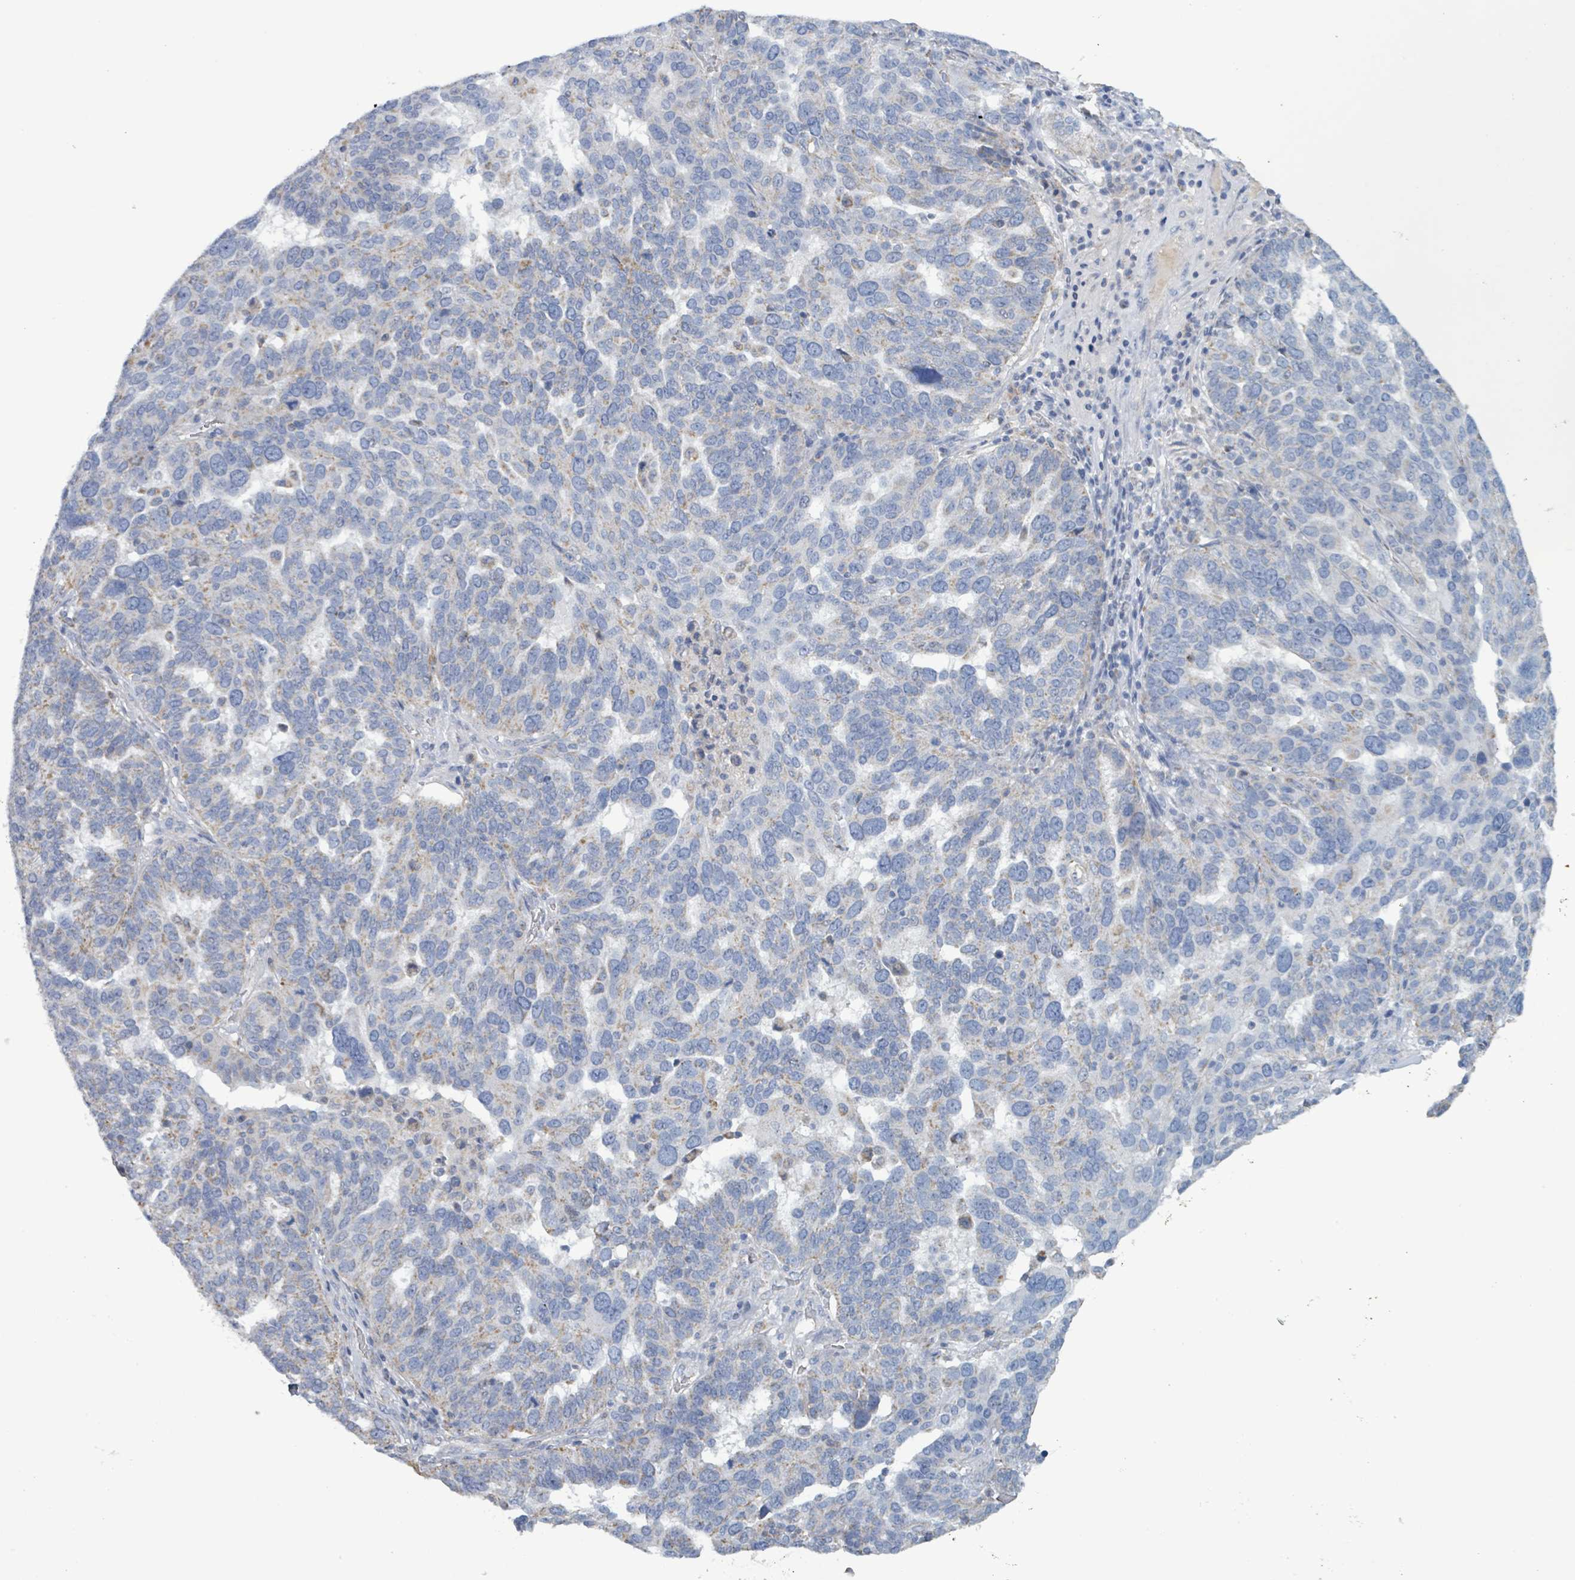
{"staining": {"intensity": "negative", "quantity": "none", "location": "none"}, "tissue": "ovarian cancer", "cell_type": "Tumor cells", "image_type": "cancer", "snomed": [{"axis": "morphology", "description": "Cystadenocarcinoma, serous, NOS"}, {"axis": "topography", "description": "Ovary"}], "caption": "This micrograph is of ovarian serous cystadenocarcinoma stained with immunohistochemistry to label a protein in brown with the nuclei are counter-stained blue. There is no staining in tumor cells.", "gene": "AKR1C4", "patient": {"sex": "female", "age": 59}}